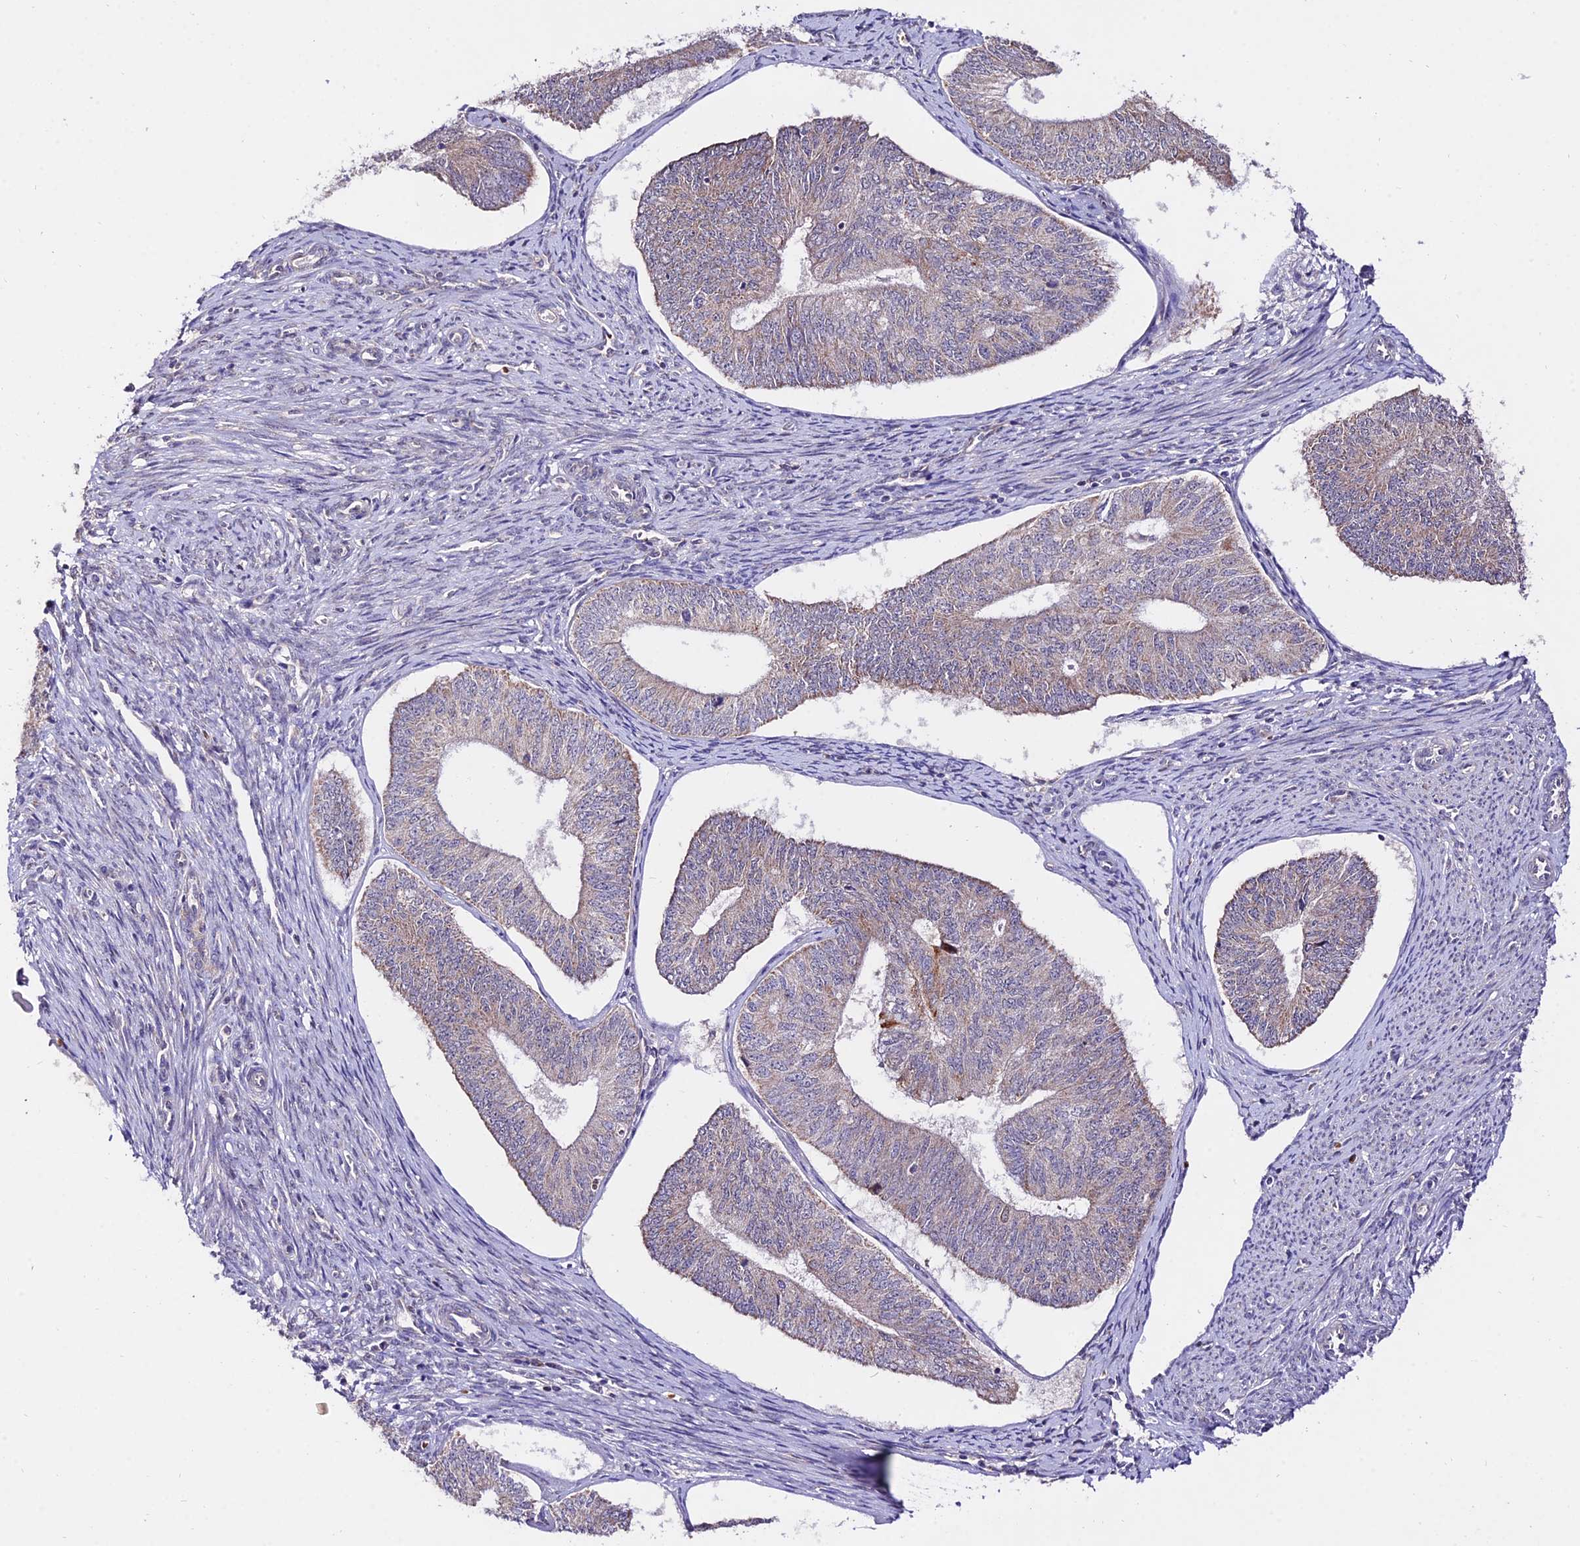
{"staining": {"intensity": "weak", "quantity": "<25%", "location": "cytoplasmic/membranous"}, "tissue": "endometrial cancer", "cell_type": "Tumor cells", "image_type": "cancer", "snomed": [{"axis": "morphology", "description": "Adenocarcinoma, NOS"}, {"axis": "topography", "description": "Endometrium"}], "caption": "Immunohistochemical staining of human endometrial cancer (adenocarcinoma) demonstrates no significant staining in tumor cells.", "gene": "WDR5B", "patient": {"sex": "female", "age": 68}}